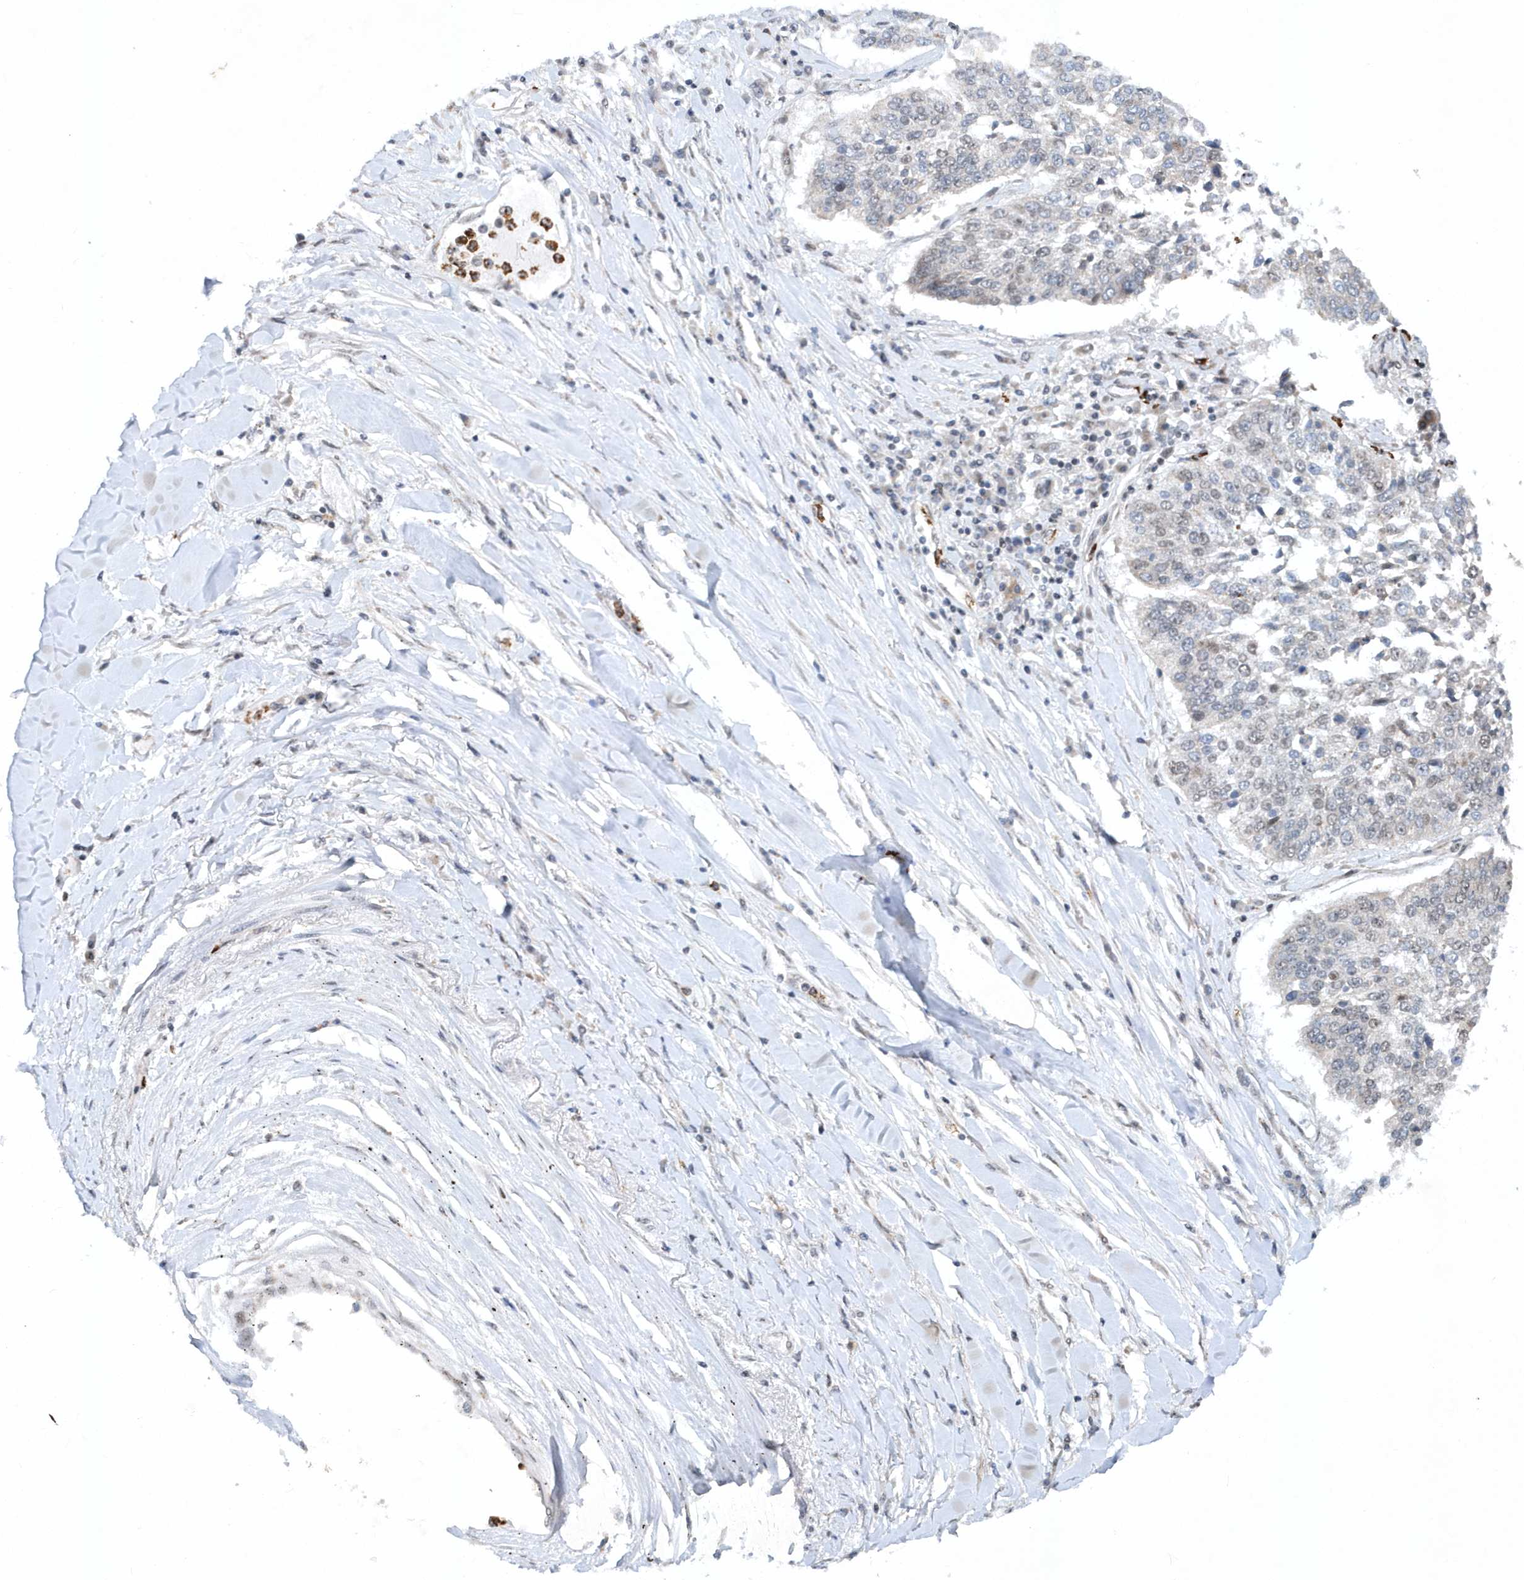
{"staining": {"intensity": "negative", "quantity": "none", "location": "none"}, "tissue": "lung cancer", "cell_type": "Tumor cells", "image_type": "cancer", "snomed": [{"axis": "morphology", "description": "Normal tissue, NOS"}, {"axis": "morphology", "description": "Squamous cell carcinoma, NOS"}, {"axis": "topography", "description": "Cartilage tissue"}, {"axis": "topography", "description": "Lung"}, {"axis": "topography", "description": "Peripheral nerve tissue"}], "caption": "There is no significant expression in tumor cells of lung squamous cell carcinoma. The staining is performed using DAB (3,3'-diaminobenzidine) brown chromogen with nuclei counter-stained in using hematoxylin.", "gene": "SOWAHB", "patient": {"sex": "female", "age": 49}}